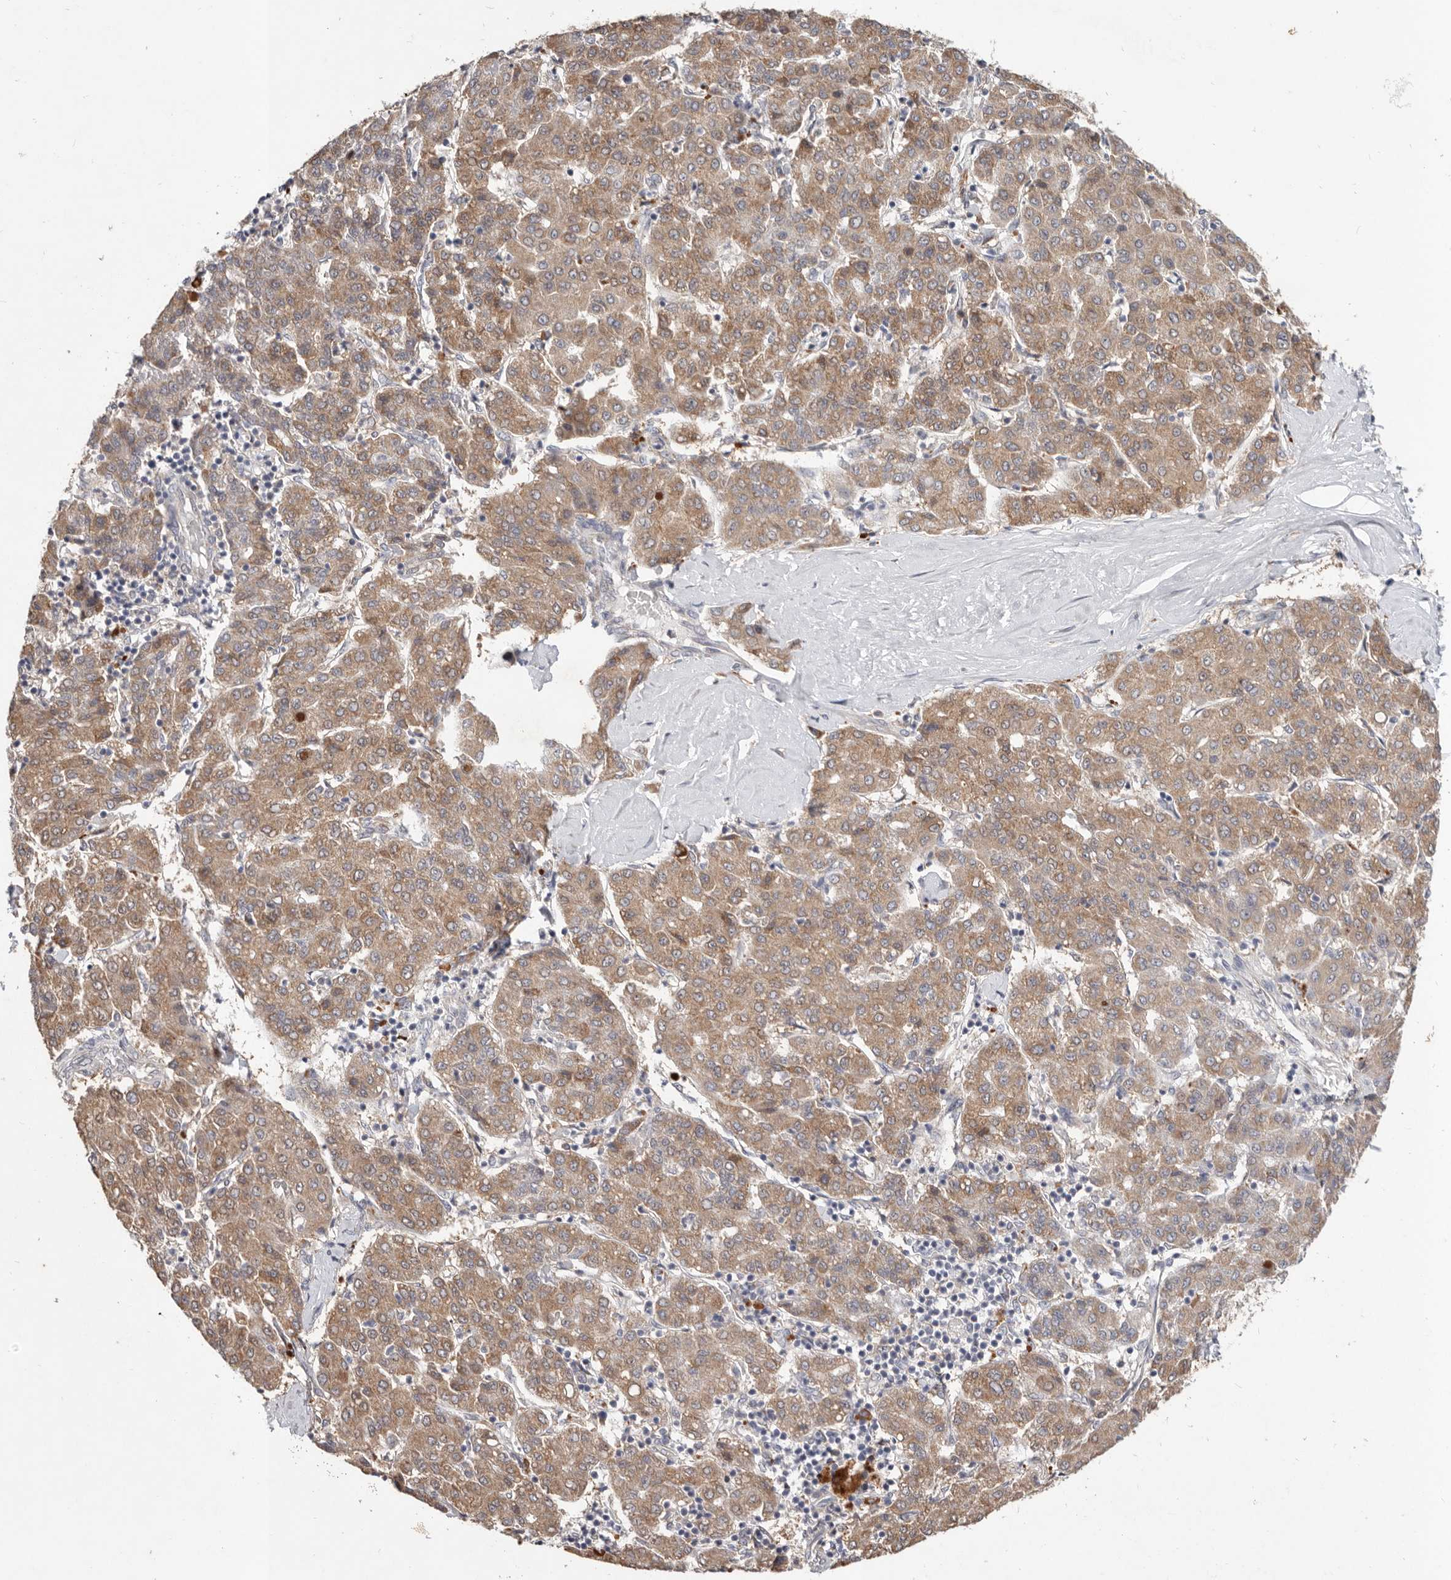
{"staining": {"intensity": "moderate", "quantity": ">75%", "location": "cytoplasmic/membranous"}, "tissue": "liver cancer", "cell_type": "Tumor cells", "image_type": "cancer", "snomed": [{"axis": "morphology", "description": "Carcinoma, Hepatocellular, NOS"}, {"axis": "topography", "description": "Liver"}], "caption": "Protein staining exhibits moderate cytoplasmic/membranous expression in approximately >75% of tumor cells in liver cancer (hepatocellular carcinoma). (Brightfield microscopy of DAB IHC at high magnification).", "gene": "WDR77", "patient": {"sex": "male", "age": 65}}